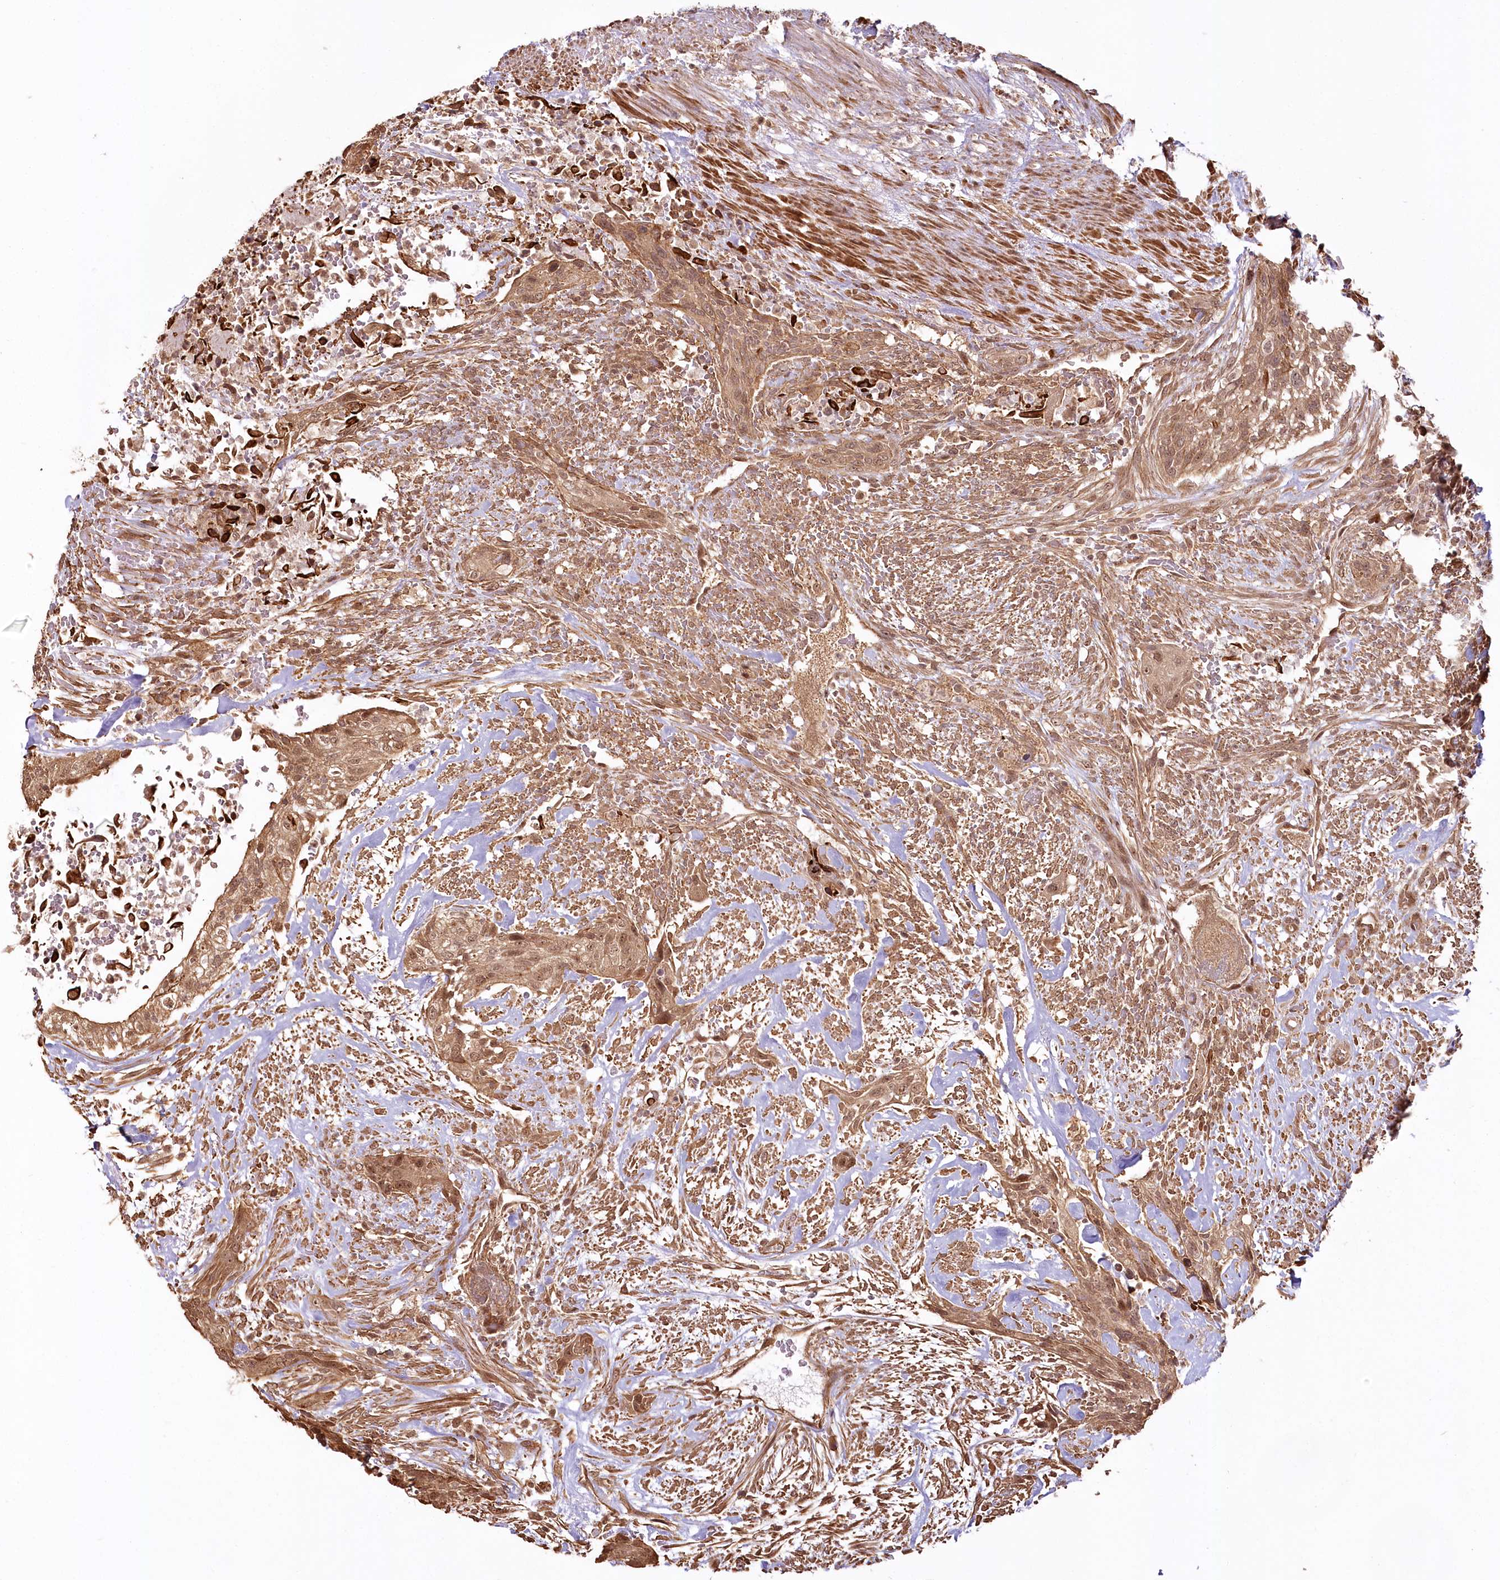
{"staining": {"intensity": "moderate", "quantity": ">75%", "location": "cytoplasmic/membranous,nuclear"}, "tissue": "urothelial cancer", "cell_type": "Tumor cells", "image_type": "cancer", "snomed": [{"axis": "morphology", "description": "Urothelial carcinoma, High grade"}, {"axis": "topography", "description": "Urinary bladder"}], "caption": "Urothelial cancer stained for a protein (brown) reveals moderate cytoplasmic/membranous and nuclear positive positivity in about >75% of tumor cells.", "gene": "R3HDM2", "patient": {"sex": "male", "age": 35}}